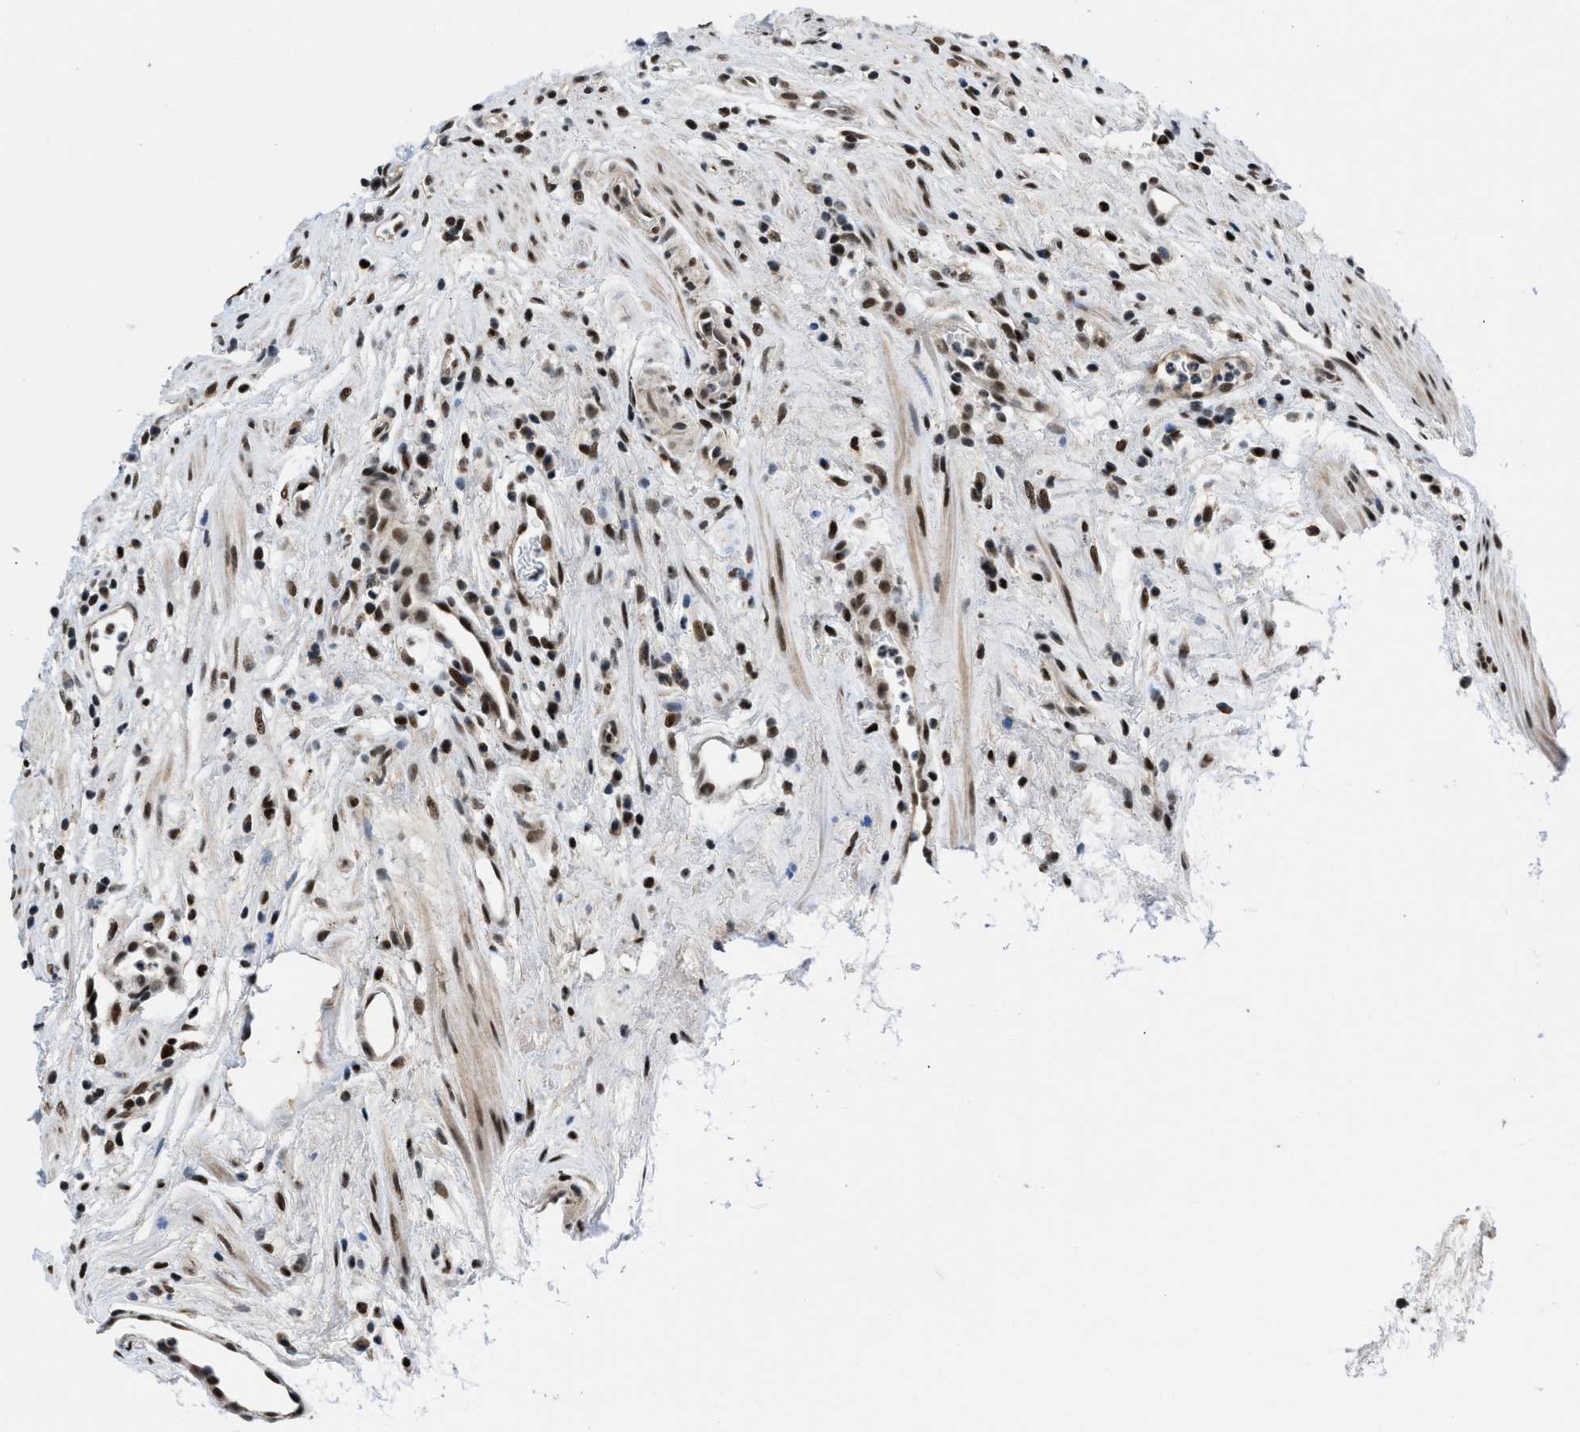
{"staining": {"intensity": "strong", "quantity": ">75%", "location": "nuclear"}, "tissue": "urothelial cancer", "cell_type": "Tumor cells", "image_type": "cancer", "snomed": [{"axis": "morphology", "description": "Urothelial carcinoma, Low grade"}, {"axis": "topography", "description": "Urinary bladder"}], "caption": "This histopathology image shows immunohistochemistry staining of human urothelial carcinoma (low-grade), with high strong nuclear expression in about >75% of tumor cells.", "gene": "KDM3B", "patient": {"sex": "female", "age": 75}}